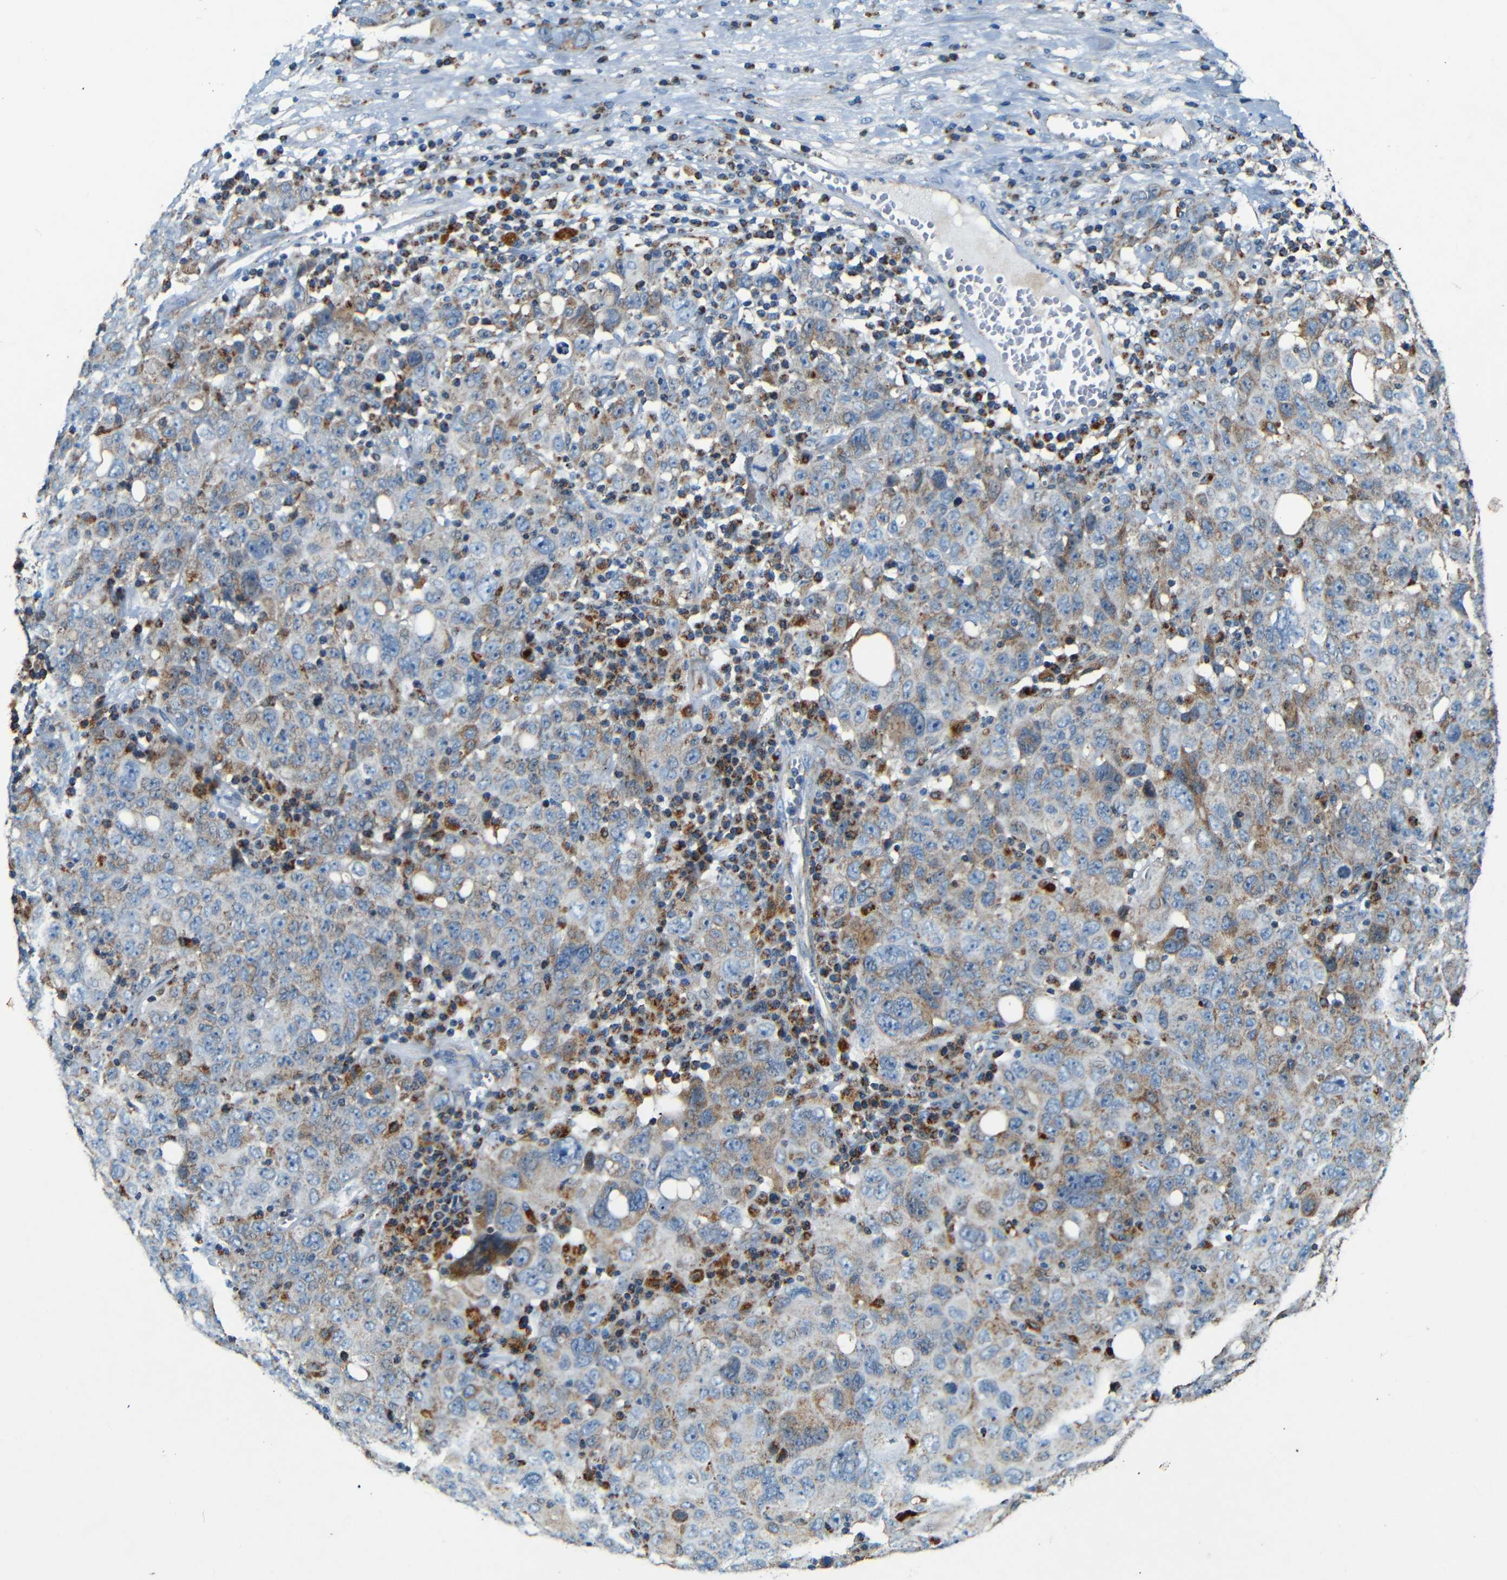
{"staining": {"intensity": "moderate", "quantity": "25%-75%", "location": "cytoplasmic/membranous"}, "tissue": "ovarian cancer", "cell_type": "Tumor cells", "image_type": "cancer", "snomed": [{"axis": "morphology", "description": "Carcinoma, endometroid"}, {"axis": "topography", "description": "Ovary"}], "caption": "Tumor cells show medium levels of moderate cytoplasmic/membranous staining in approximately 25%-75% of cells in human endometroid carcinoma (ovarian).", "gene": "WSCD2", "patient": {"sex": "female", "age": 62}}